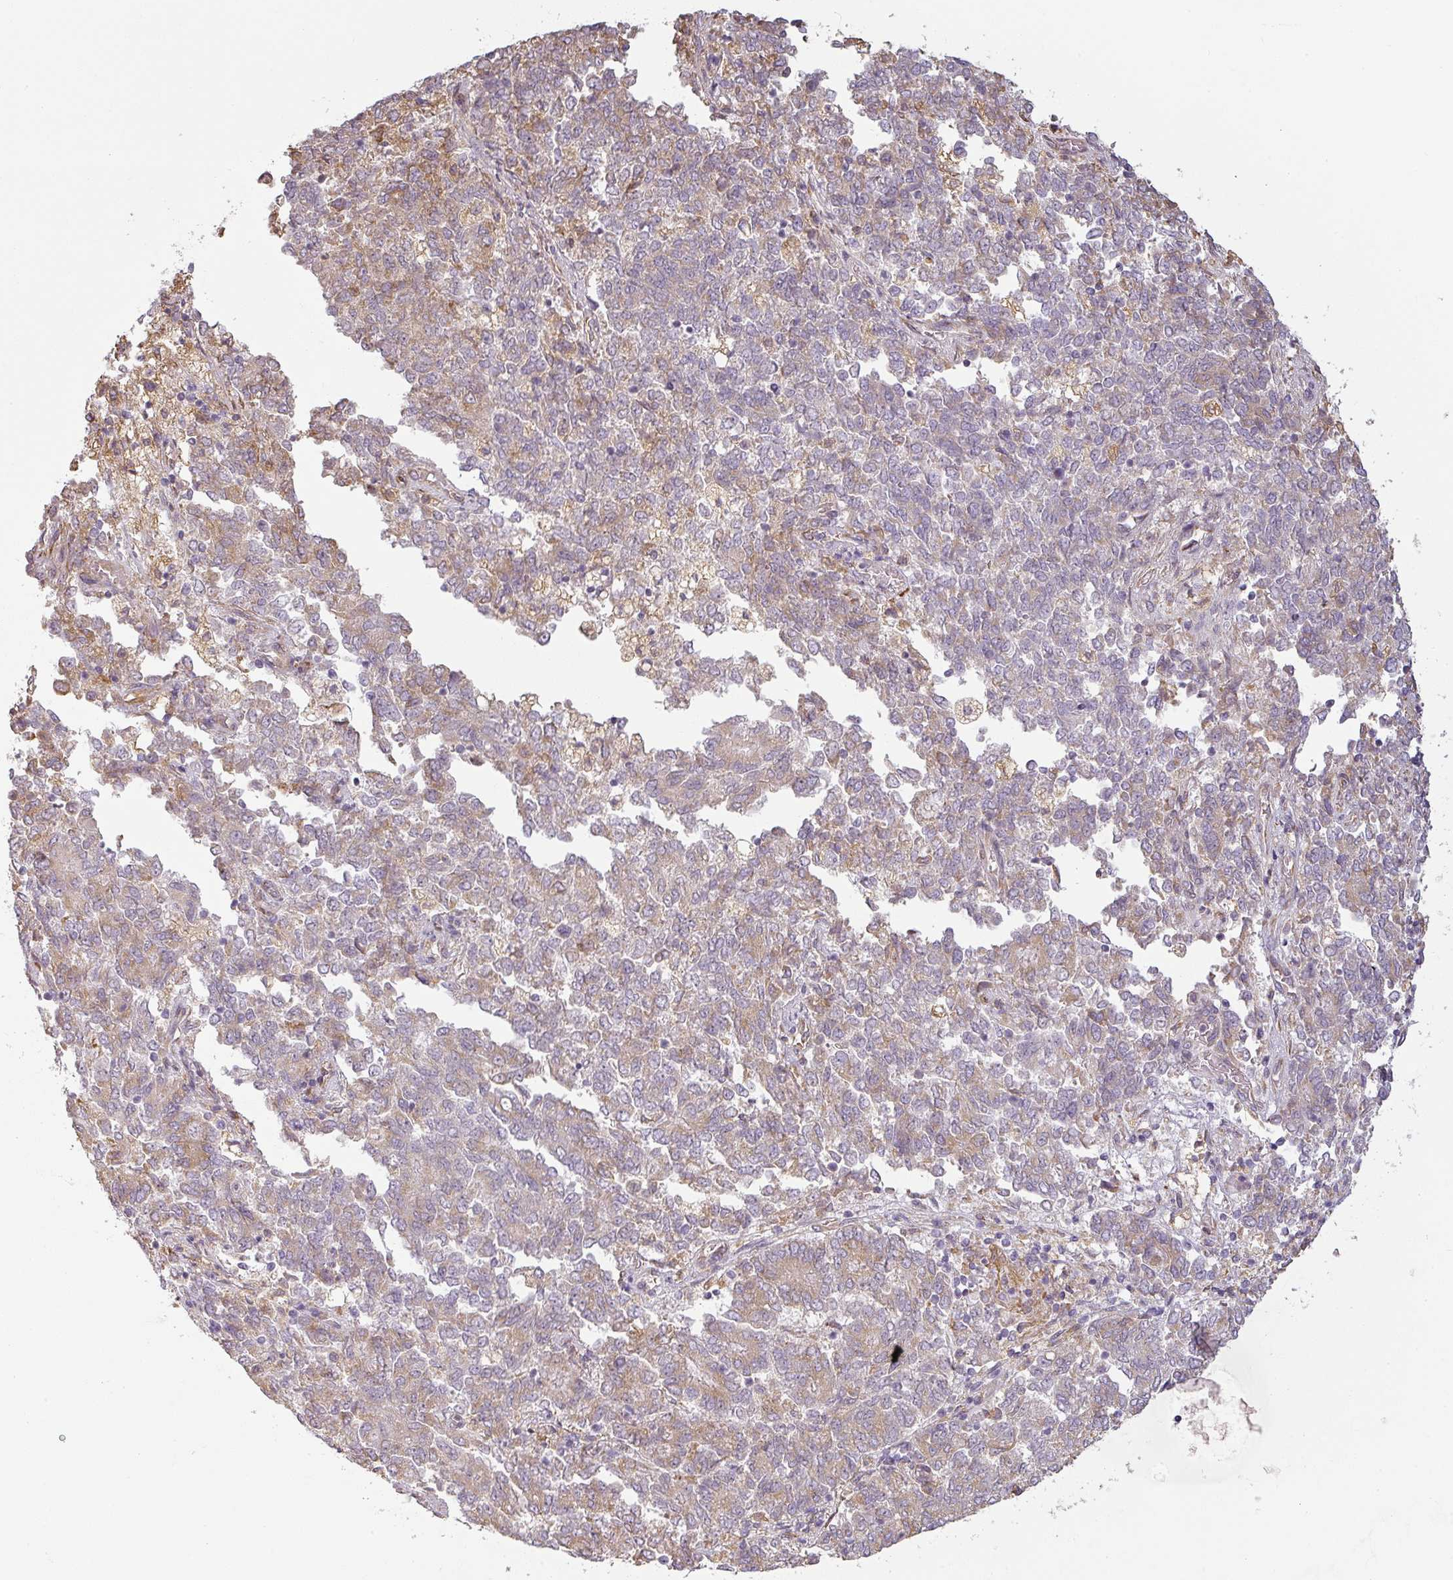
{"staining": {"intensity": "weak", "quantity": "25%-75%", "location": "cytoplasmic/membranous"}, "tissue": "endometrial cancer", "cell_type": "Tumor cells", "image_type": "cancer", "snomed": [{"axis": "morphology", "description": "Adenocarcinoma, NOS"}, {"axis": "topography", "description": "Endometrium"}], "caption": "A high-resolution image shows IHC staining of endometrial adenocarcinoma, which exhibits weak cytoplasmic/membranous positivity in approximately 25%-75% of tumor cells.", "gene": "CCDC144A", "patient": {"sex": "female", "age": 80}}